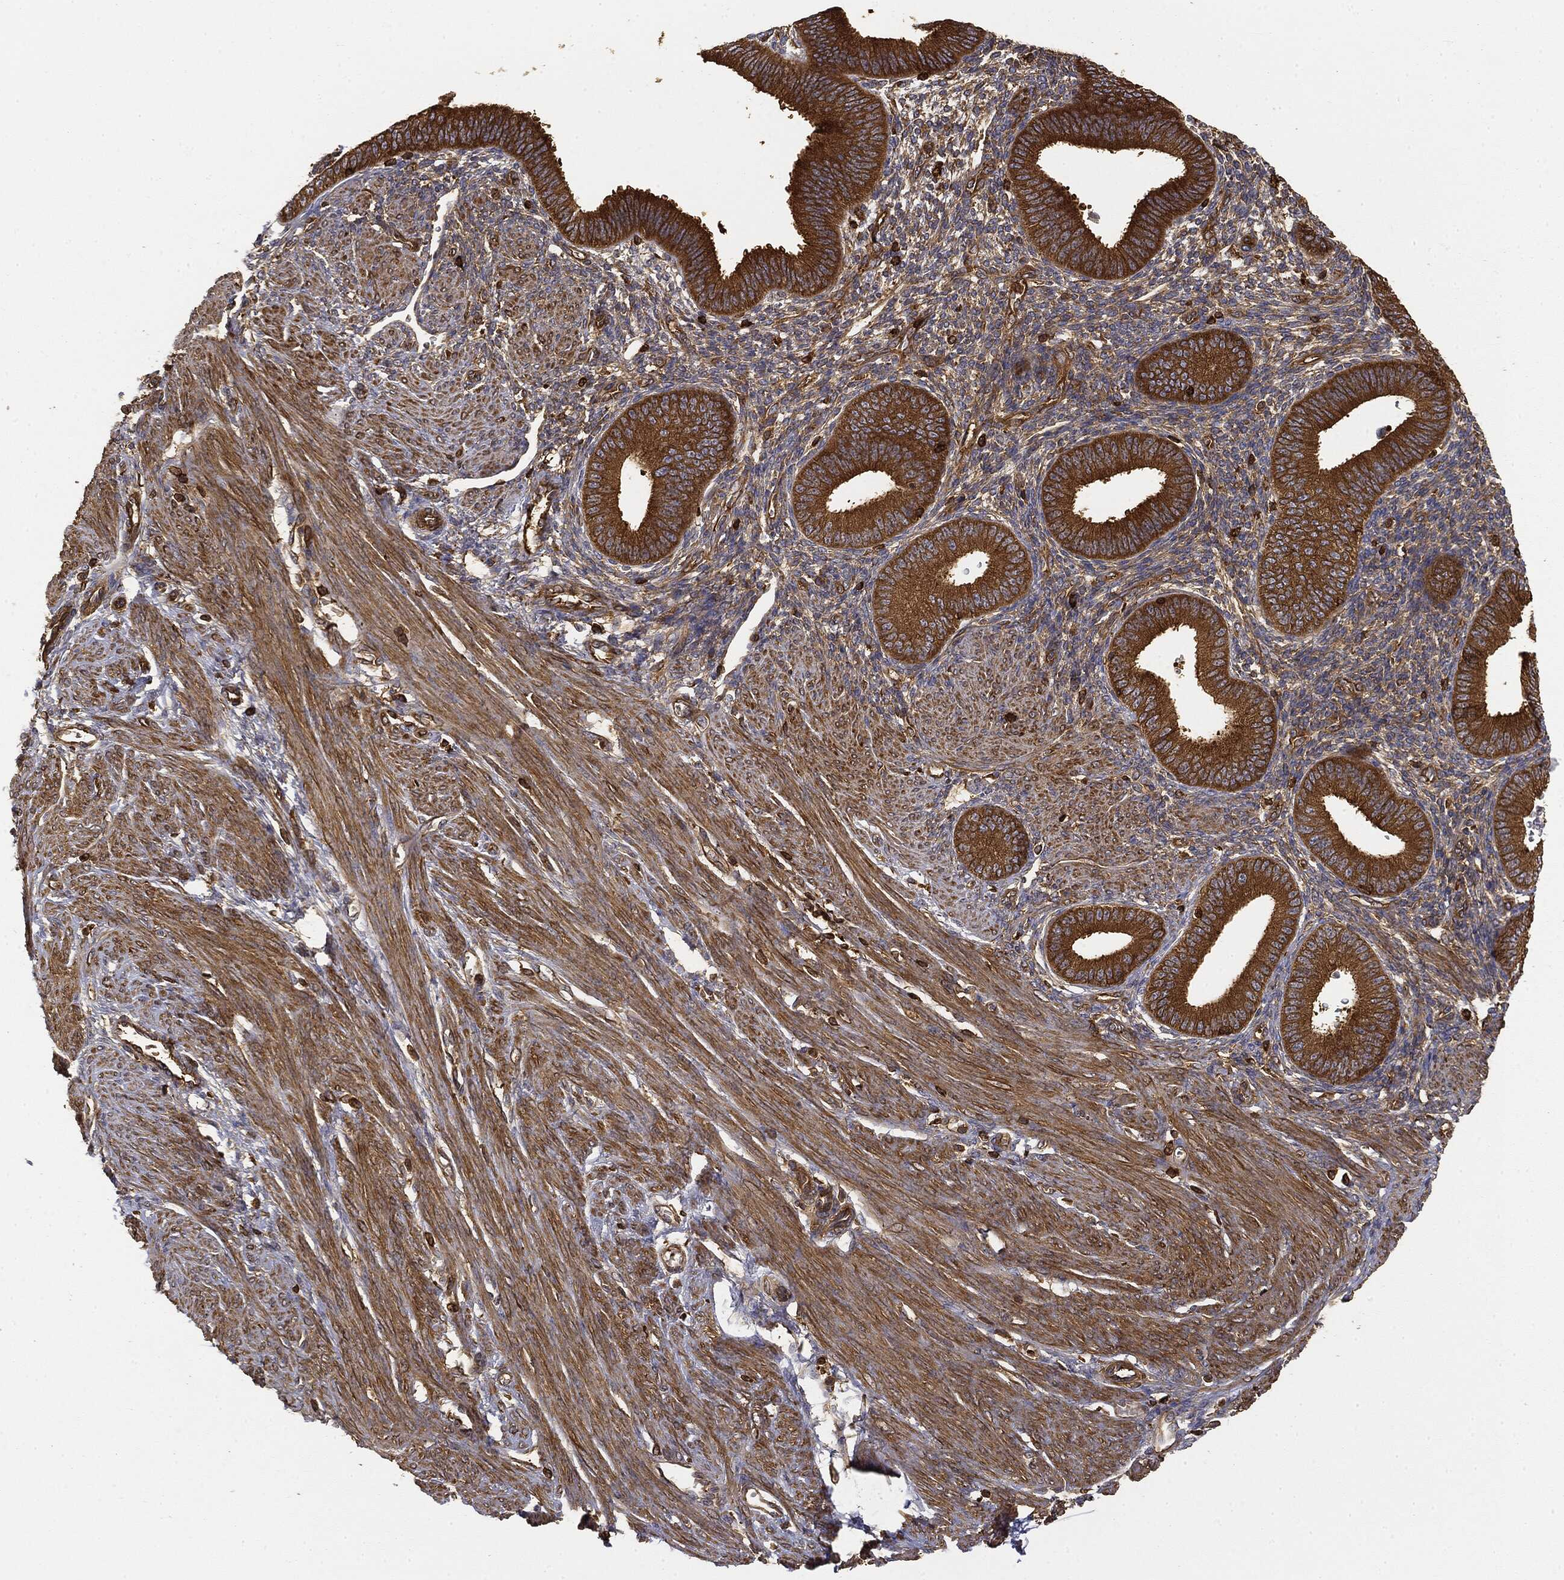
{"staining": {"intensity": "strong", "quantity": "<25%", "location": "cytoplasmic/membranous"}, "tissue": "endometrium", "cell_type": "Cells in endometrial stroma", "image_type": "normal", "snomed": [{"axis": "morphology", "description": "Normal tissue, NOS"}, {"axis": "topography", "description": "Endometrium"}], "caption": "High-magnification brightfield microscopy of normal endometrium stained with DAB (brown) and counterstained with hematoxylin (blue). cells in endometrial stroma exhibit strong cytoplasmic/membranous staining is appreciated in about<25% of cells.", "gene": "WDR1", "patient": {"sex": "female", "age": 39}}